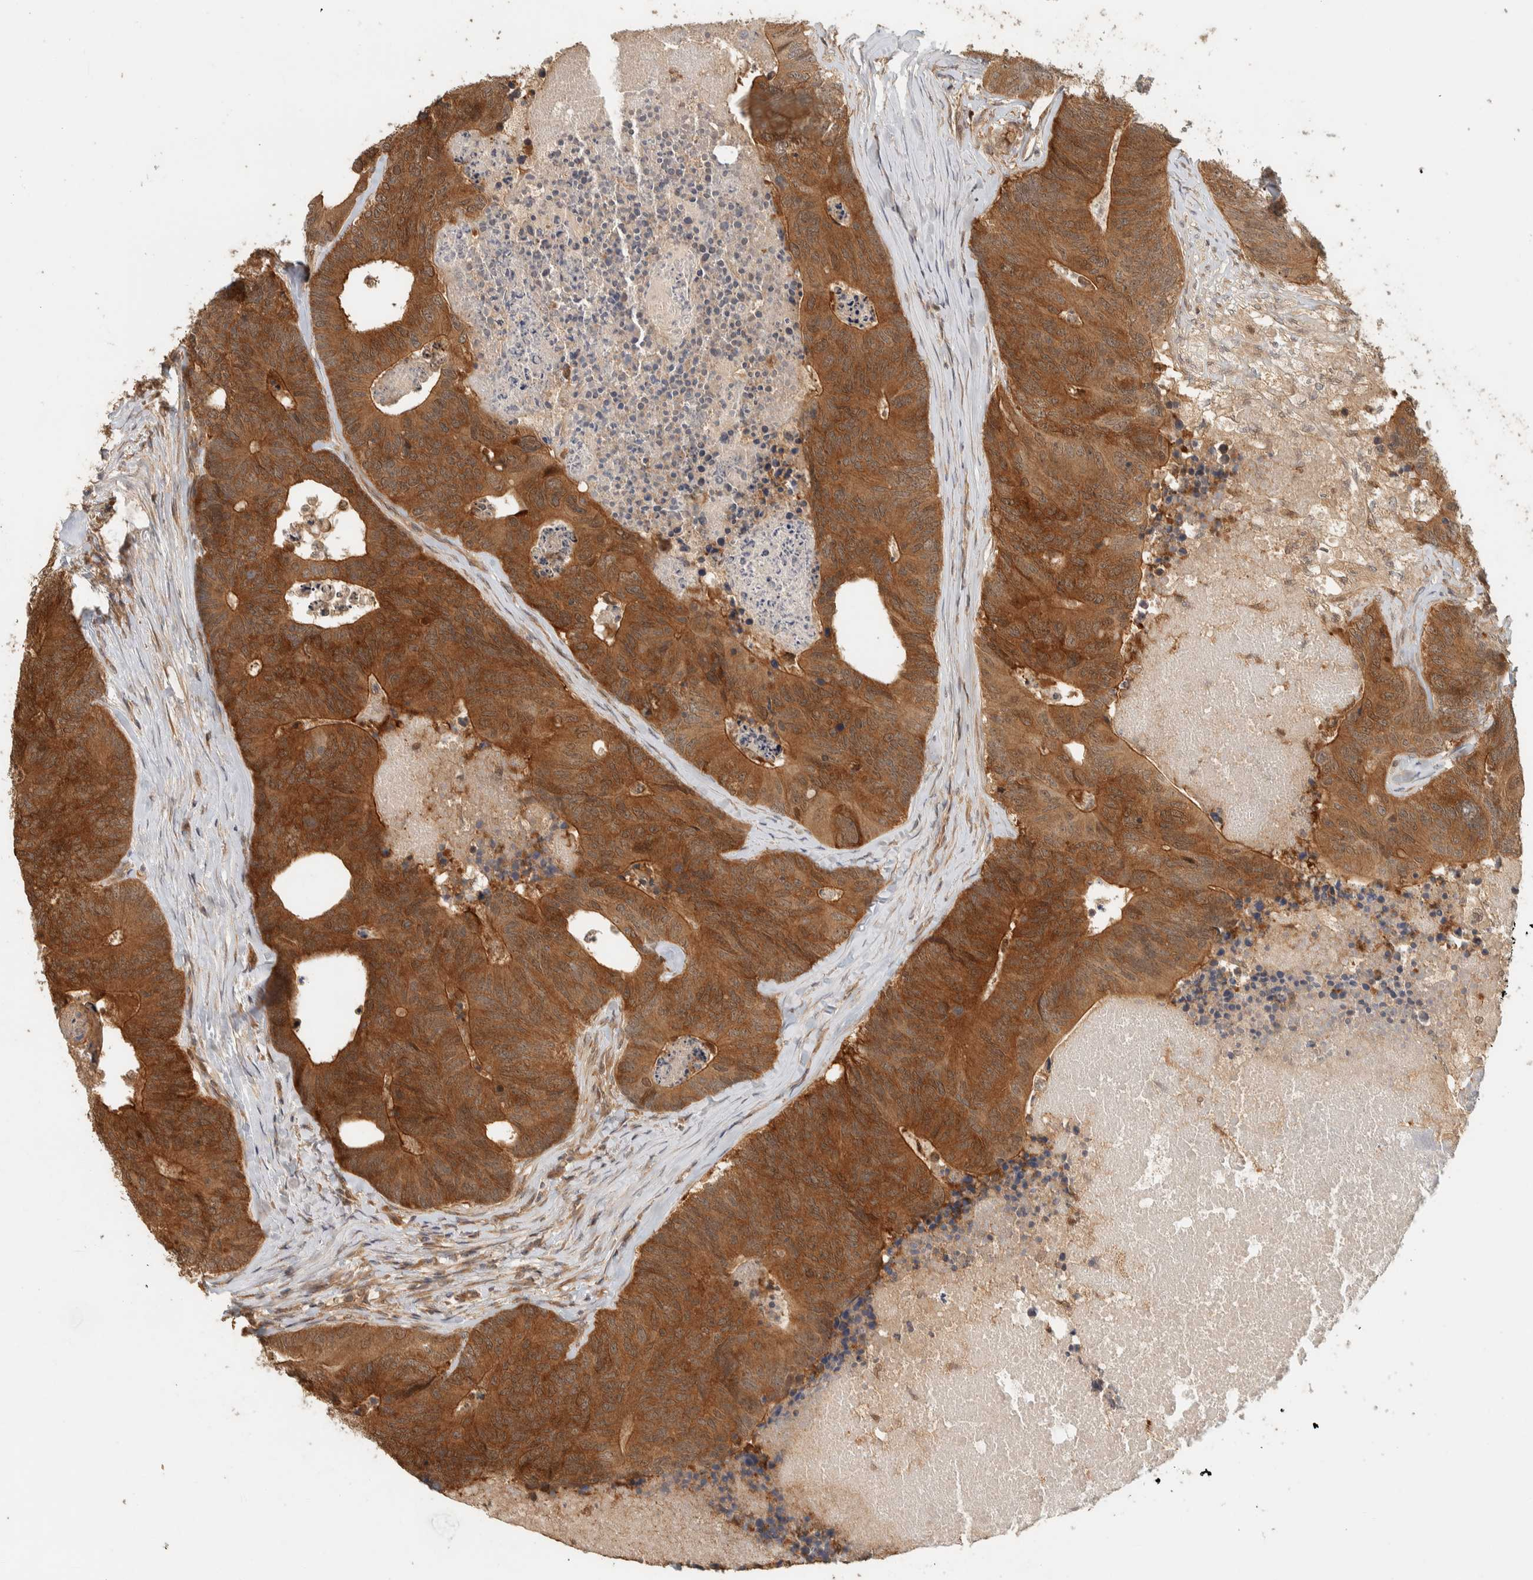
{"staining": {"intensity": "strong", "quantity": ">75%", "location": "cytoplasmic/membranous"}, "tissue": "colorectal cancer", "cell_type": "Tumor cells", "image_type": "cancer", "snomed": [{"axis": "morphology", "description": "Adenocarcinoma, NOS"}, {"axis": "topography", "description": "Colon"}], "caption": "Protein analysis of colorectal cancer tissue exhibits strong cytoplasmic/membranous positivity in about >75% of tumor cells.", "gene": "ADSS2", "patient": {"sex": "female", "age": 67}}